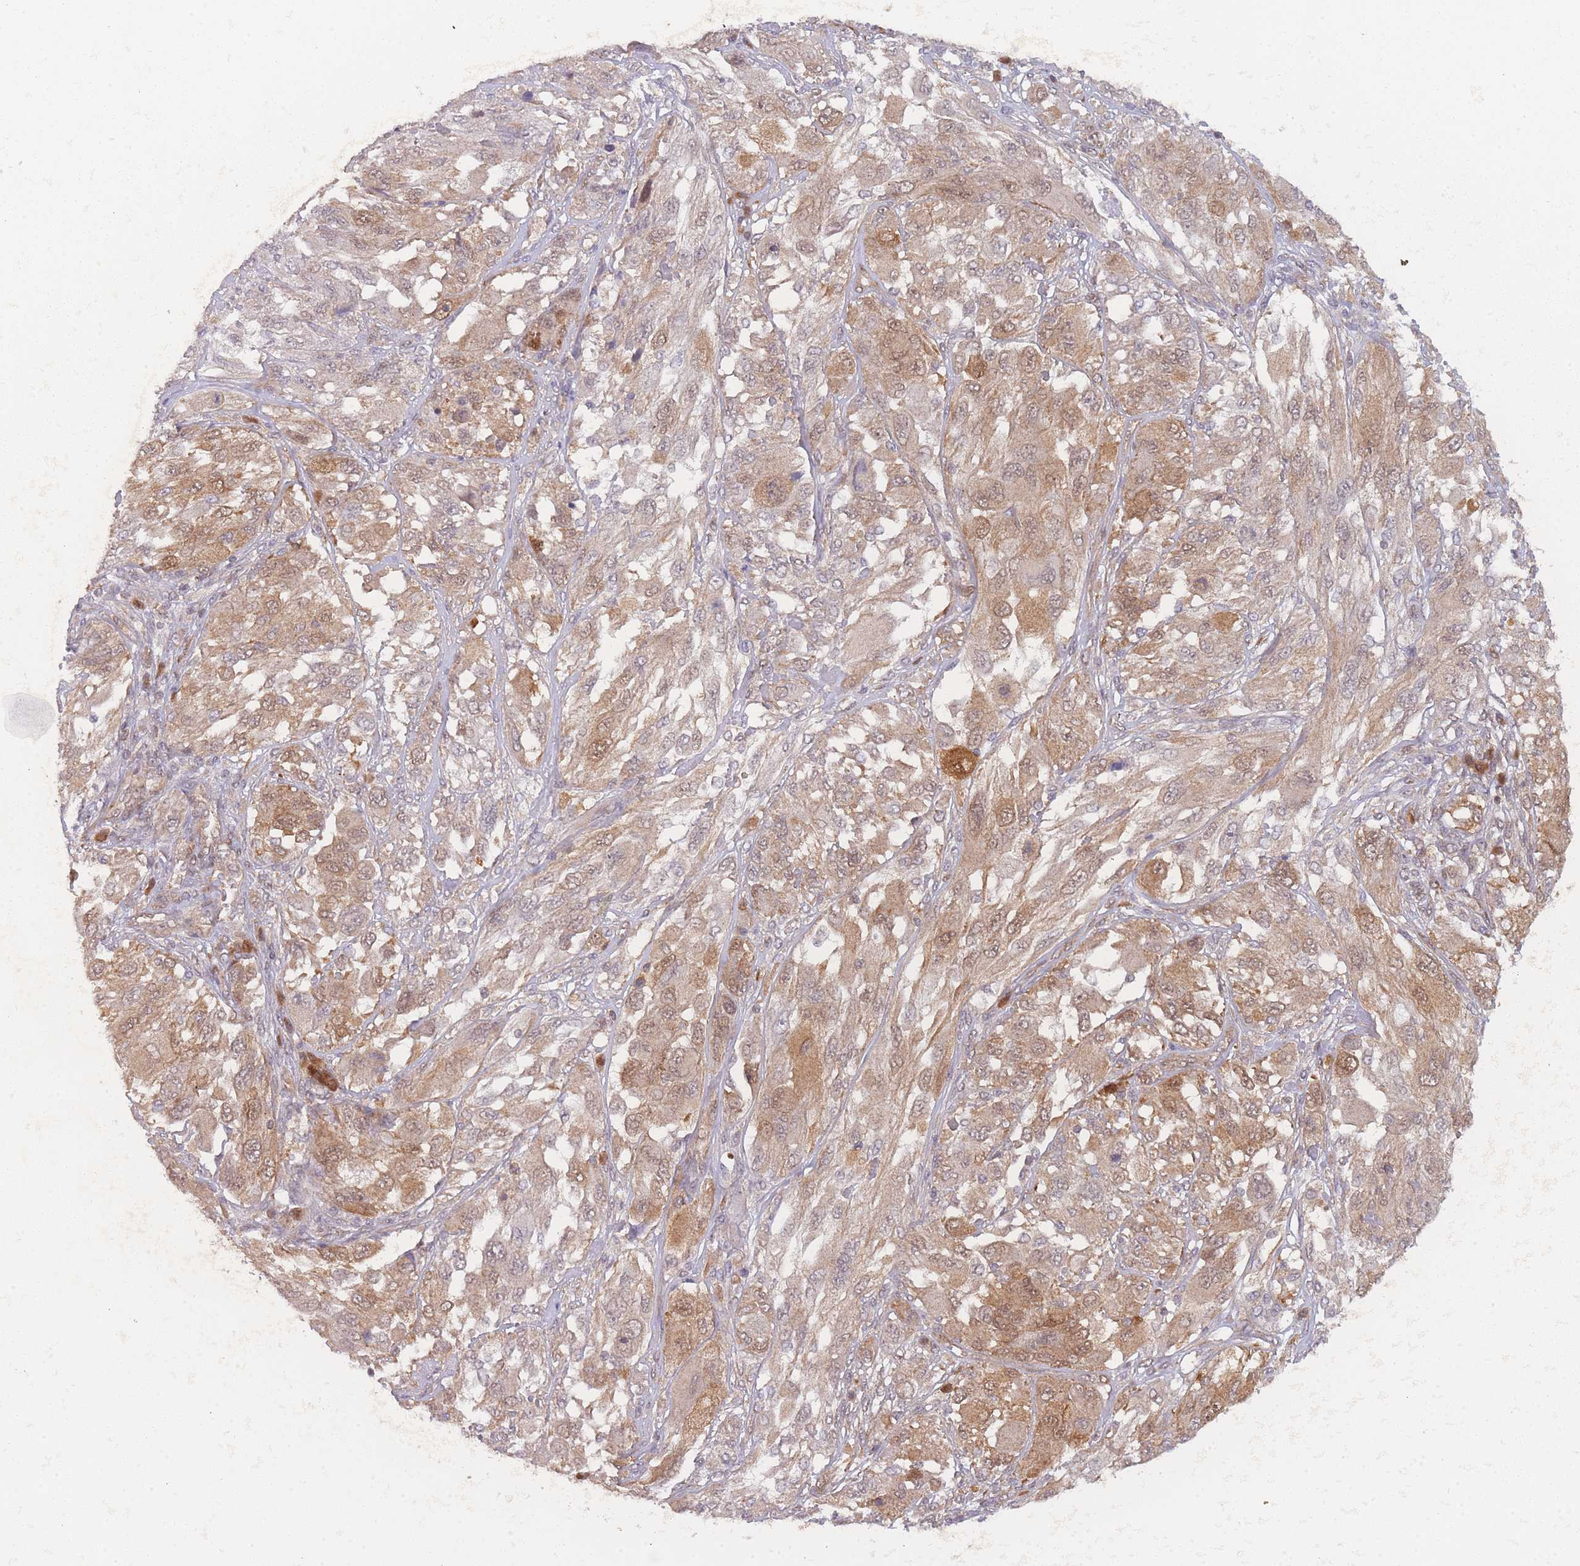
{"staining": {"intensity": "moderate", "quantity": ">75%", "location": "cytoplasmic/membranous,nuclear"}, "tissue": "melanoma", "cell_type": "Tumor cells", "image_type": "cancer", "snomed": [{"axis": "morphology", "description": "Malignant melanoma, NOS"}, {"axis": "topography", "description": "Skin"}], "caption": "Brown immunohistochemical staining in malignant melanoma exhibits moderate cytoplasmic/membranous and nuclear positivity in approximately >75% of tumor cells.", "gene": "MRI1", "patient": {"sex": "female", "age": 91}}